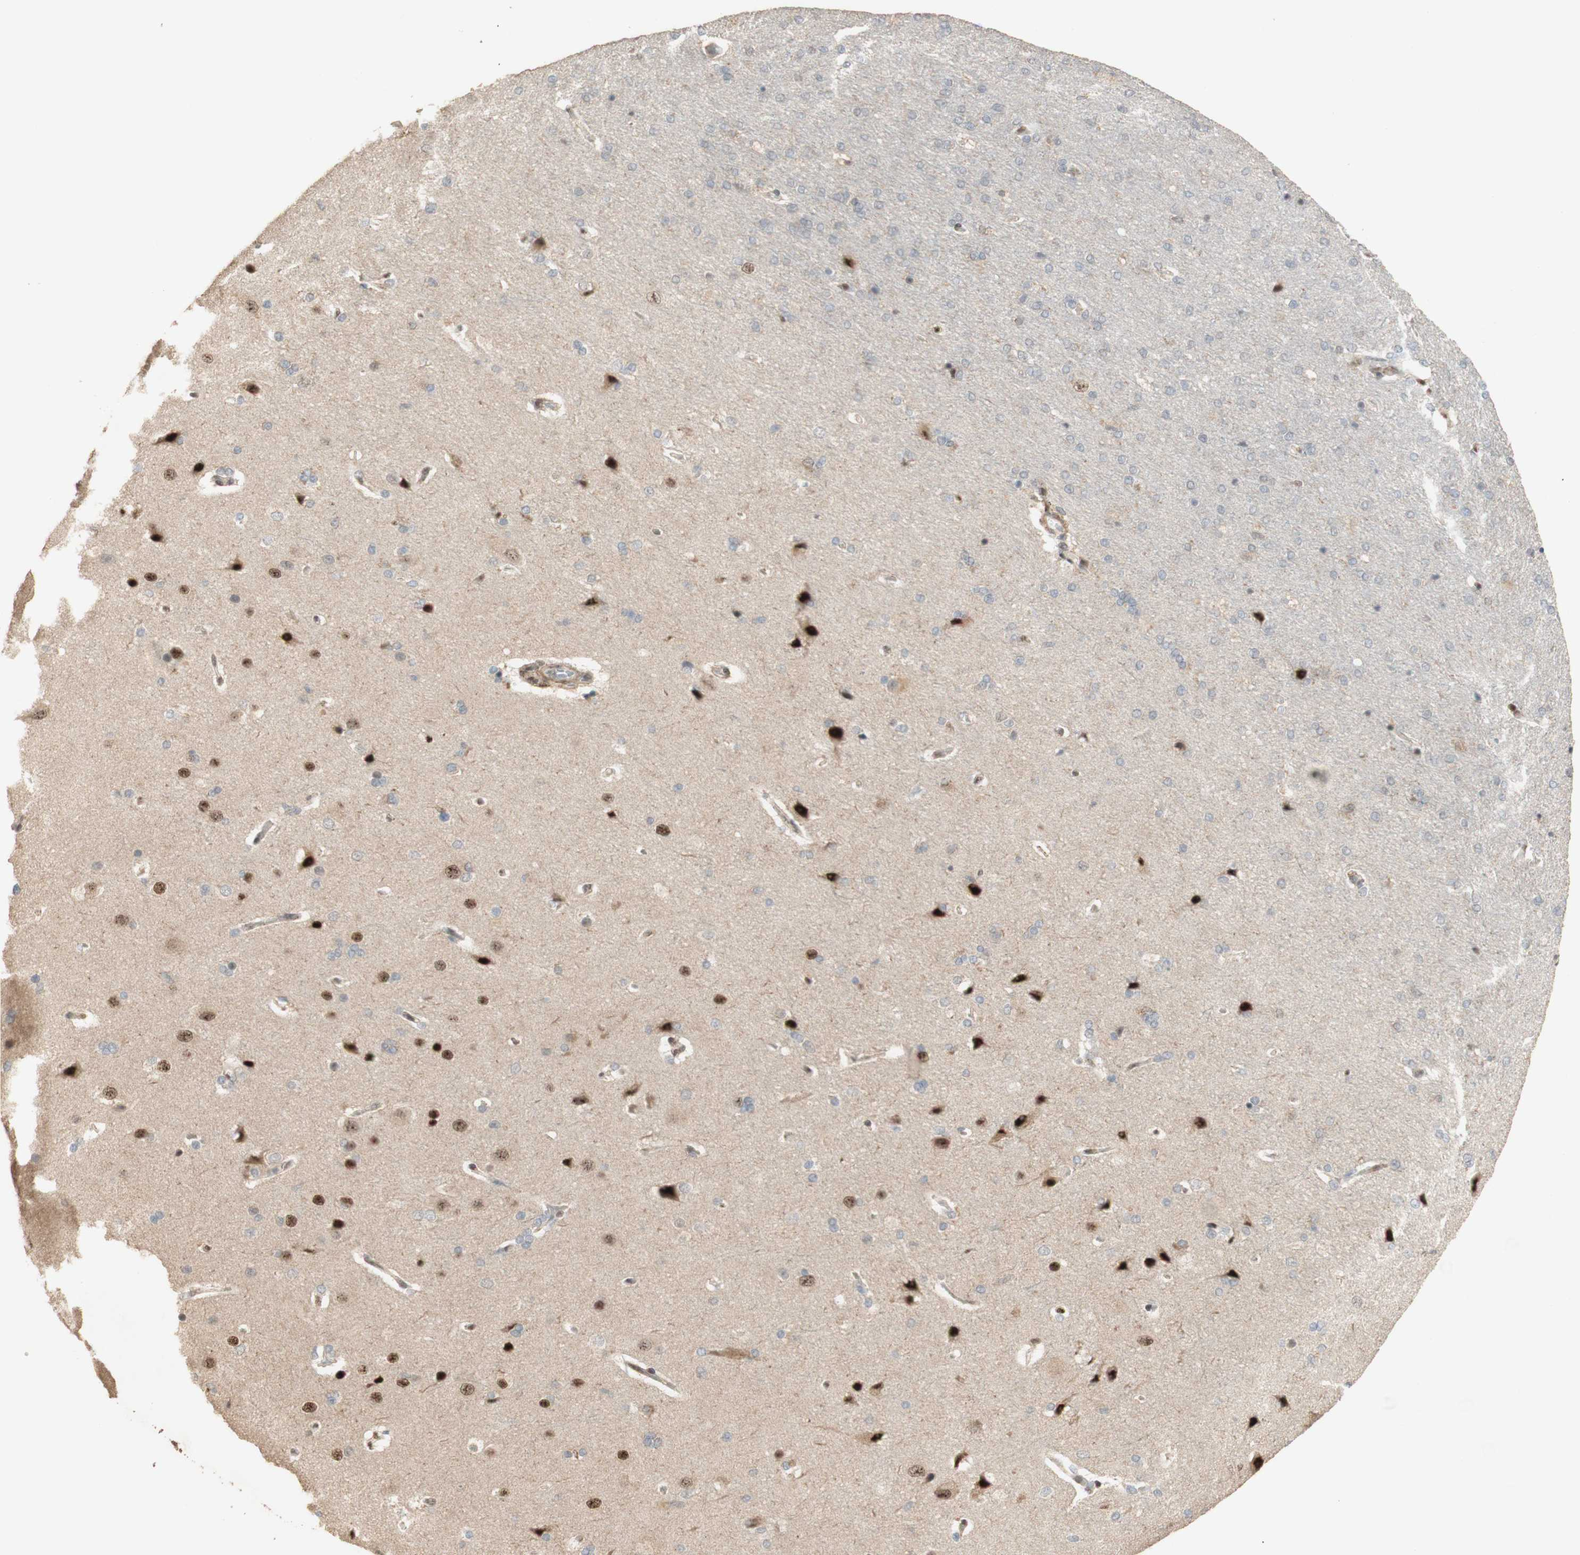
{"staining": {"intensity": "moderate", "quantity": ">75%", "location": "nuclear"}, "tissue": "cerebral cortex", "cell_type": "Endothelial cells", "image_type": "normal", "snomed": [{"axis": "morphology", "description": "Normal tissue, NOS"}, {"axis": "topography", "description": "Cerebral cortex"}], "caption": "Protein staining of unremarkable cerebral cortex displays moderate nuclear staining in approximately >75% of endothelial cells.", "gene": "FOXP1", "patient": {"sex": "male", "age": 62}}